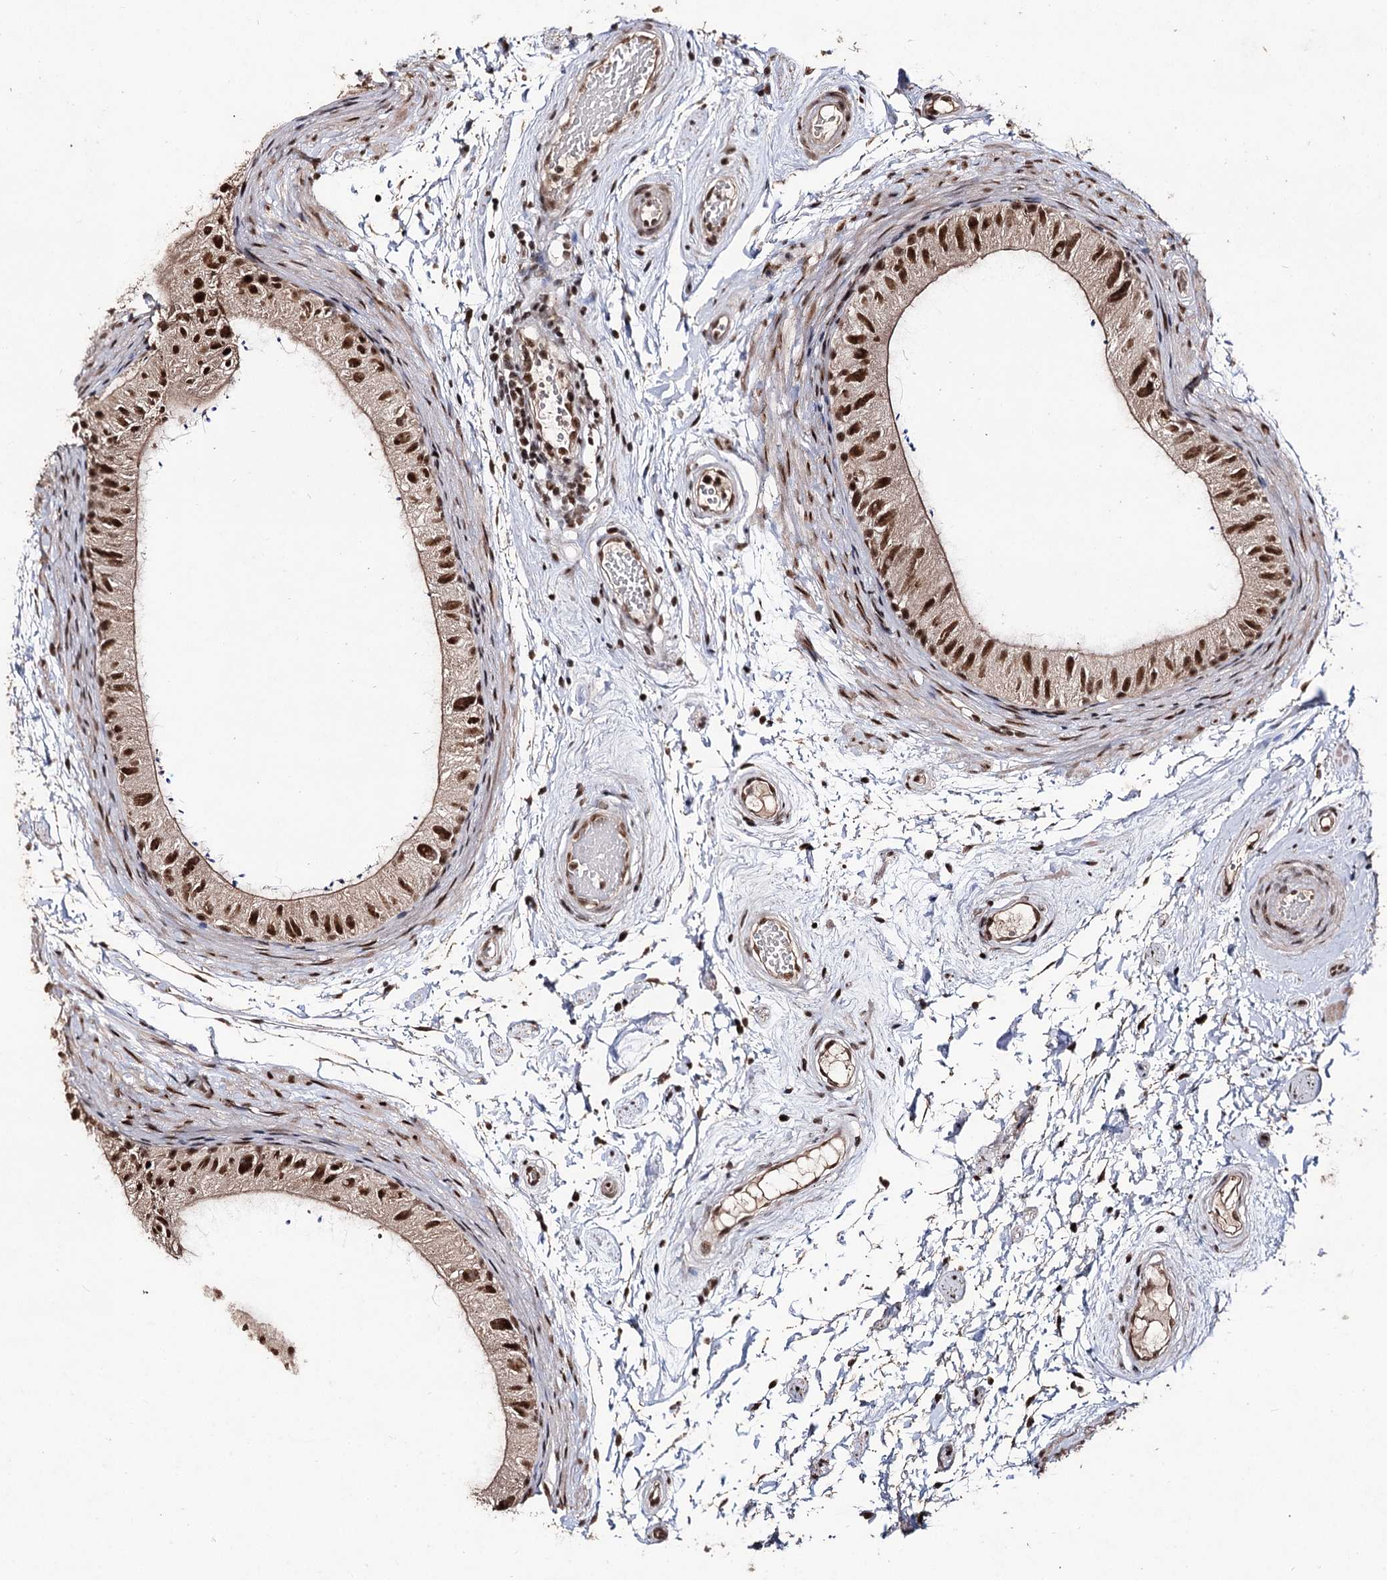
{"staining": {"intensity": "strong", "quantity": ">75%", "location": "nuclear"}, "tissue": "epididymis", "cell_type": "Glandular cells", "image_type": "normal", "snomed": [{"axis": "morphology", "description": "Normal tissue, NOS"}, {"axis": "topography", "description": "Epididymis"}], "caption": "An immunohistochemistry image of unremarkable tissue is shown. Protein staining in brown labels strong nuclear positivity in epididymis within glandular cells.", "gene": "U2SURP", "patient": {"sex": "male", "age": 50}}